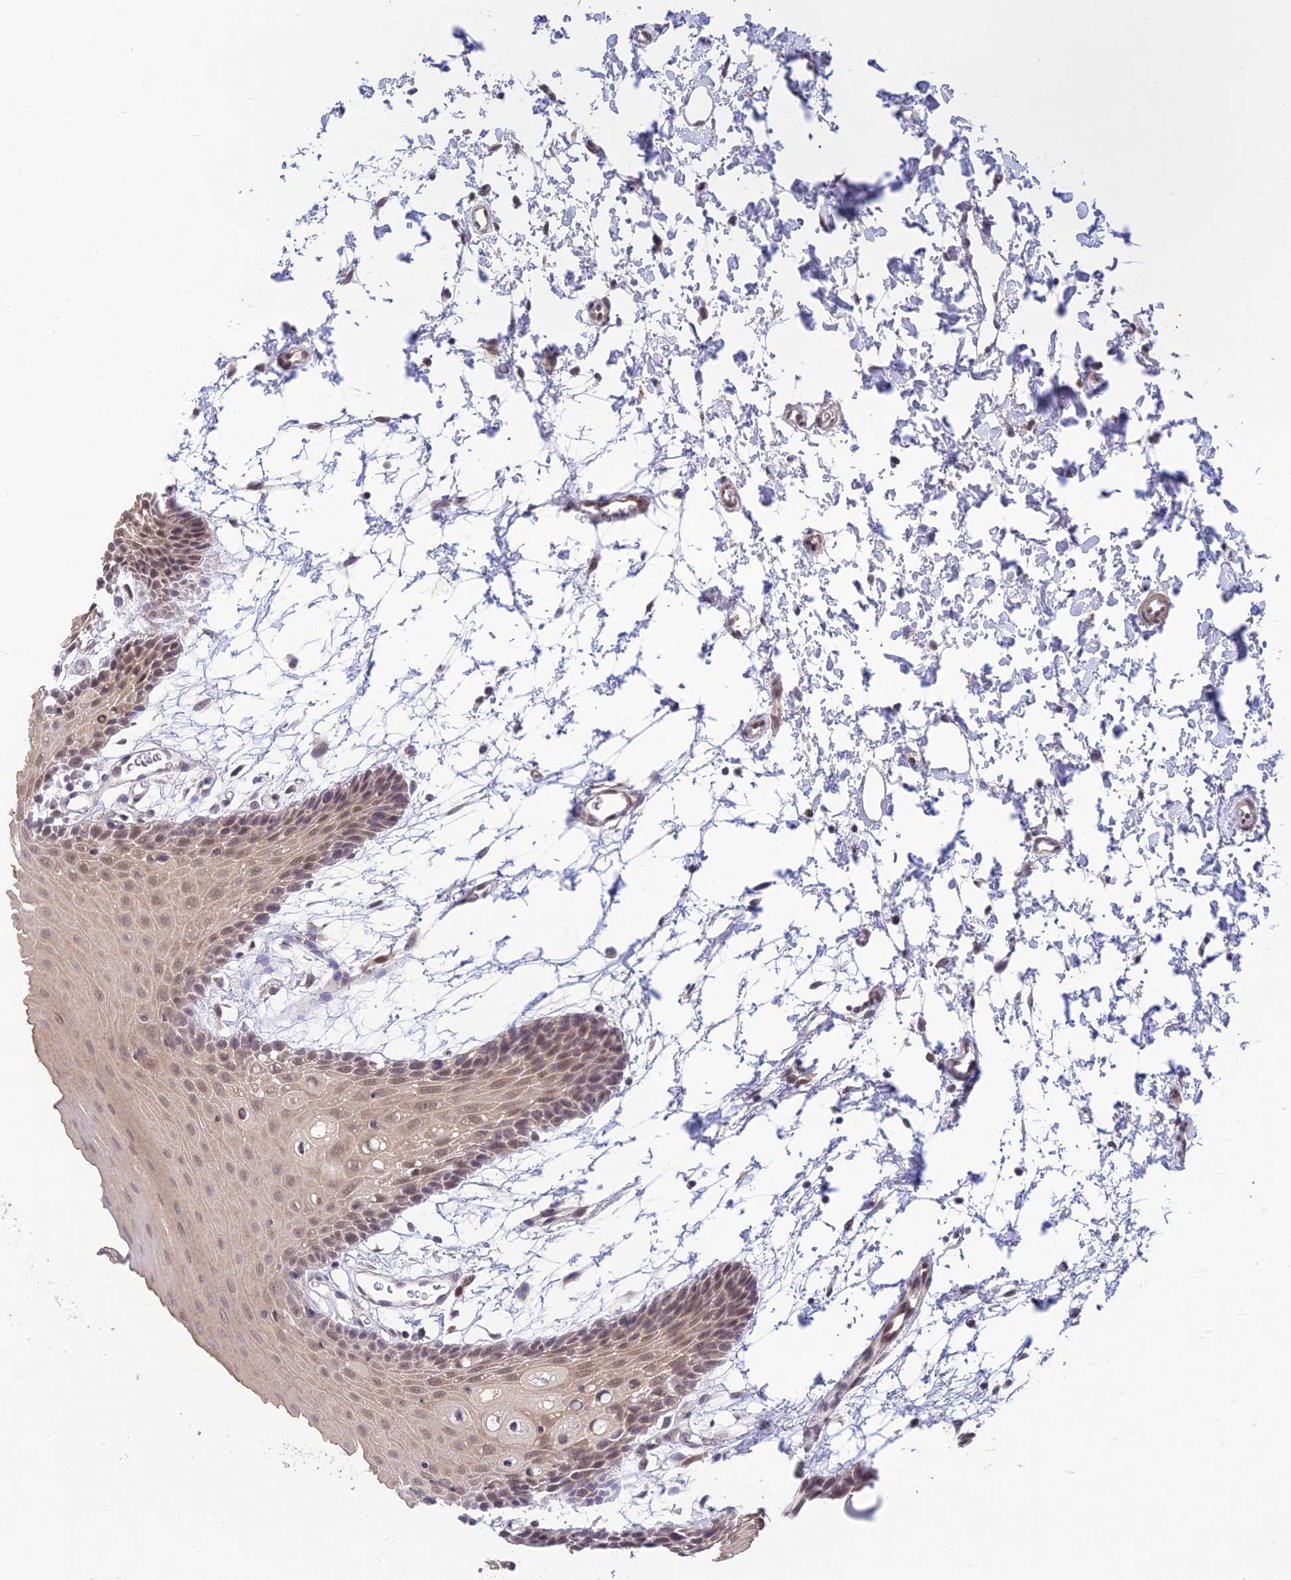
{"staining": {"intensity": "weak", "quantity": ">75%", "location": "nuclear"}, "tissue": "oral mucosa", "cell_type": "Squamous epithelial cells", "image_type": "normal", "snomed": [{"axis": "morphology", "description": "Normal tissue, NOS"}, {"axis": "topography", "description": "Skeletal muscle"}, {"axis": "topography", "description": "Oral tissue"}, {"axis": "topography", "description": "Salivary gland"}, {"axis": "topography", "description": "Peripheral nerve tissue"}], "caption": "Immunohistochemical staining of benign oral mucosa reveals low levels of weak nuclear positivity in approximately >75% of squamous epithelial cells.", "gene": "MICOS13", "patient": {"sex": "male", "age": 54}}